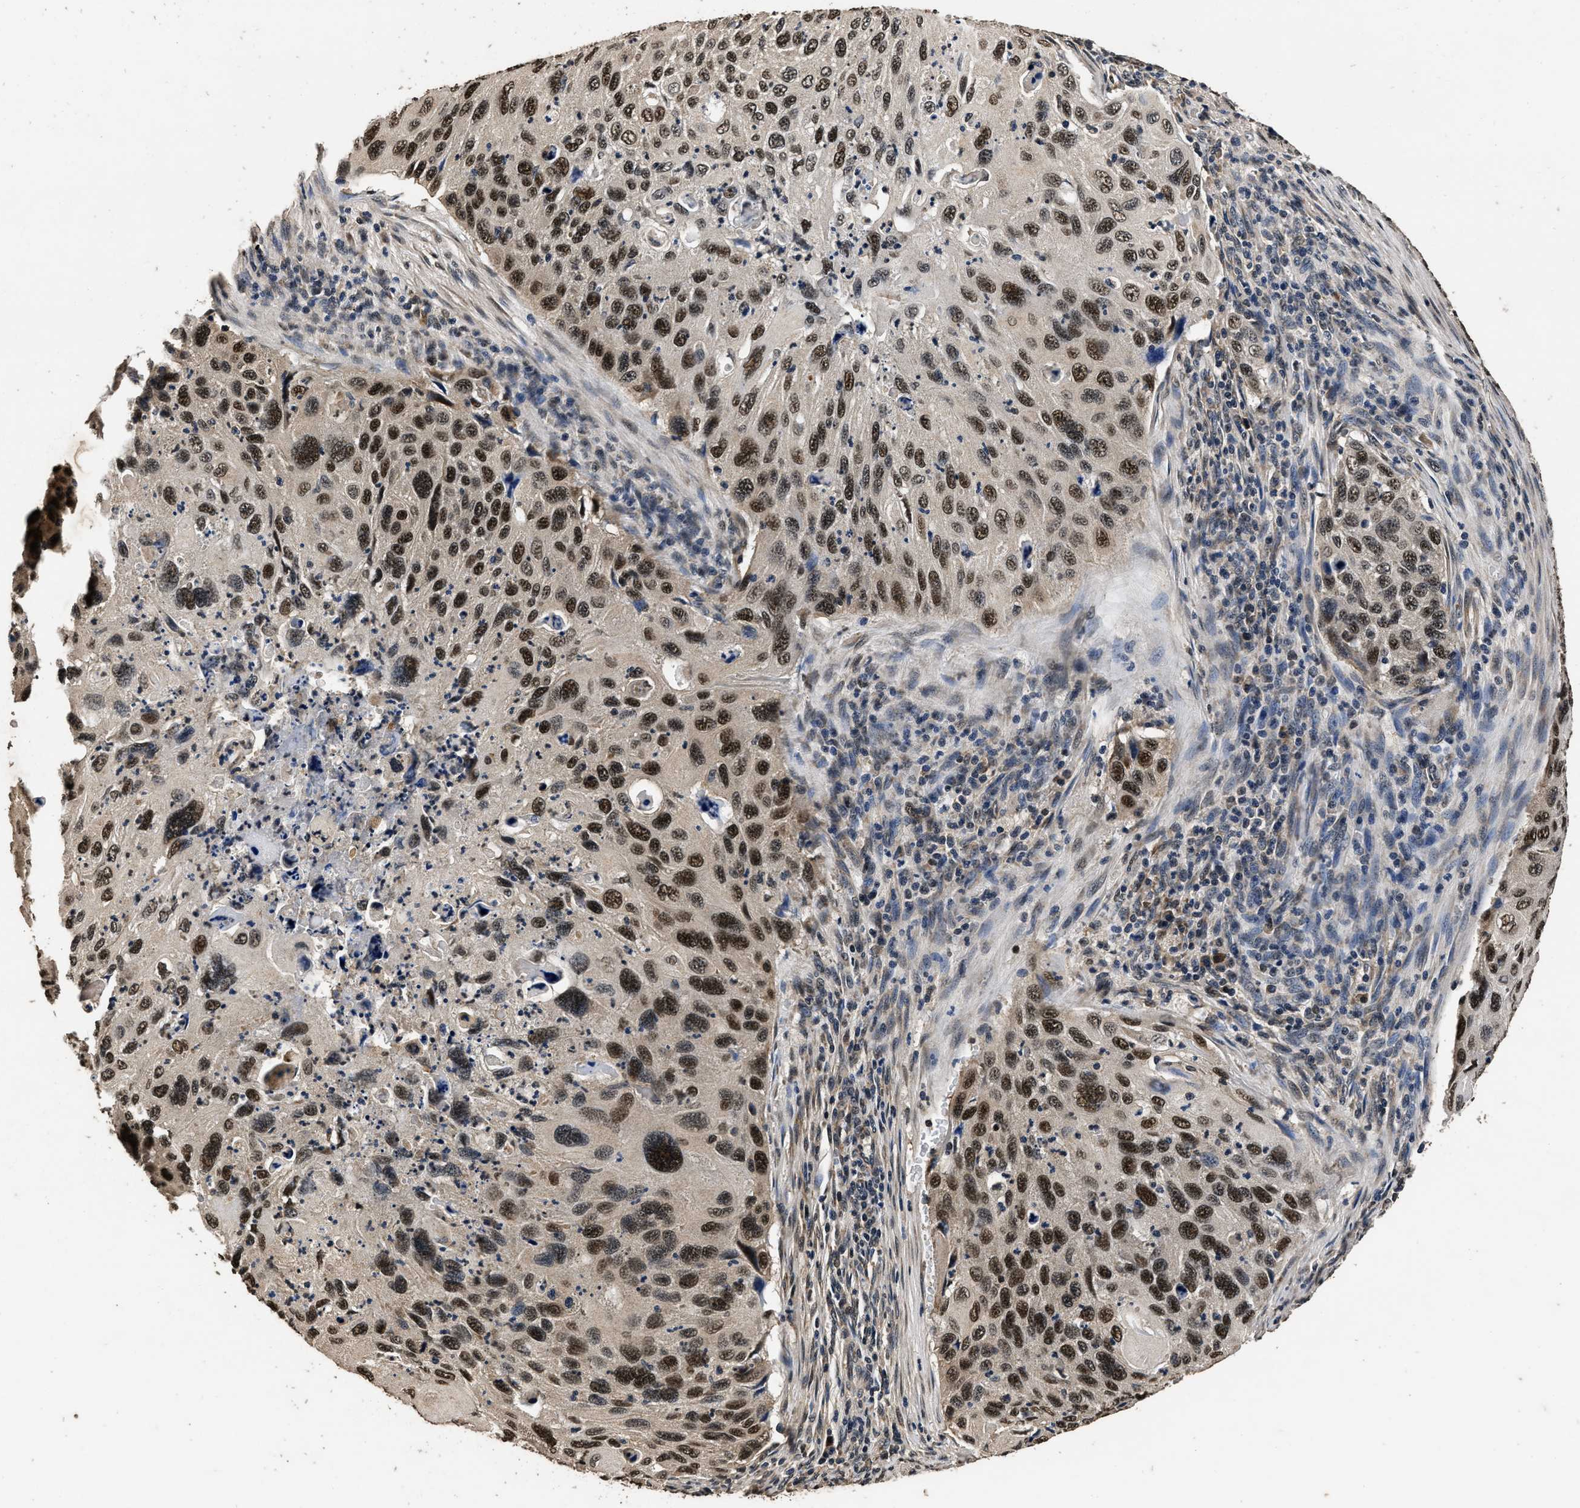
{"staining": {"intensity": "strong", "quantity": ">75%", "location": "nuclear"}, "tissue": "cervical cancer", "cell_type": "Tumor cells", "image_type": "cancer", "snomed": [{"axis": "morphology", "description": "Squamous cell carcinoma, NOS"}, {"axis": "topography", "description": "Cervix"}], "caption": "IHC (DAB (3,3'-diaminobenzidine)) staining of human squamous cell carcinoma (cervical) shows strong nuclear protein staining in about >75% of tumor cells.", "gene": "CSTF1", "patient": {"sex": "female", "age": 70}}